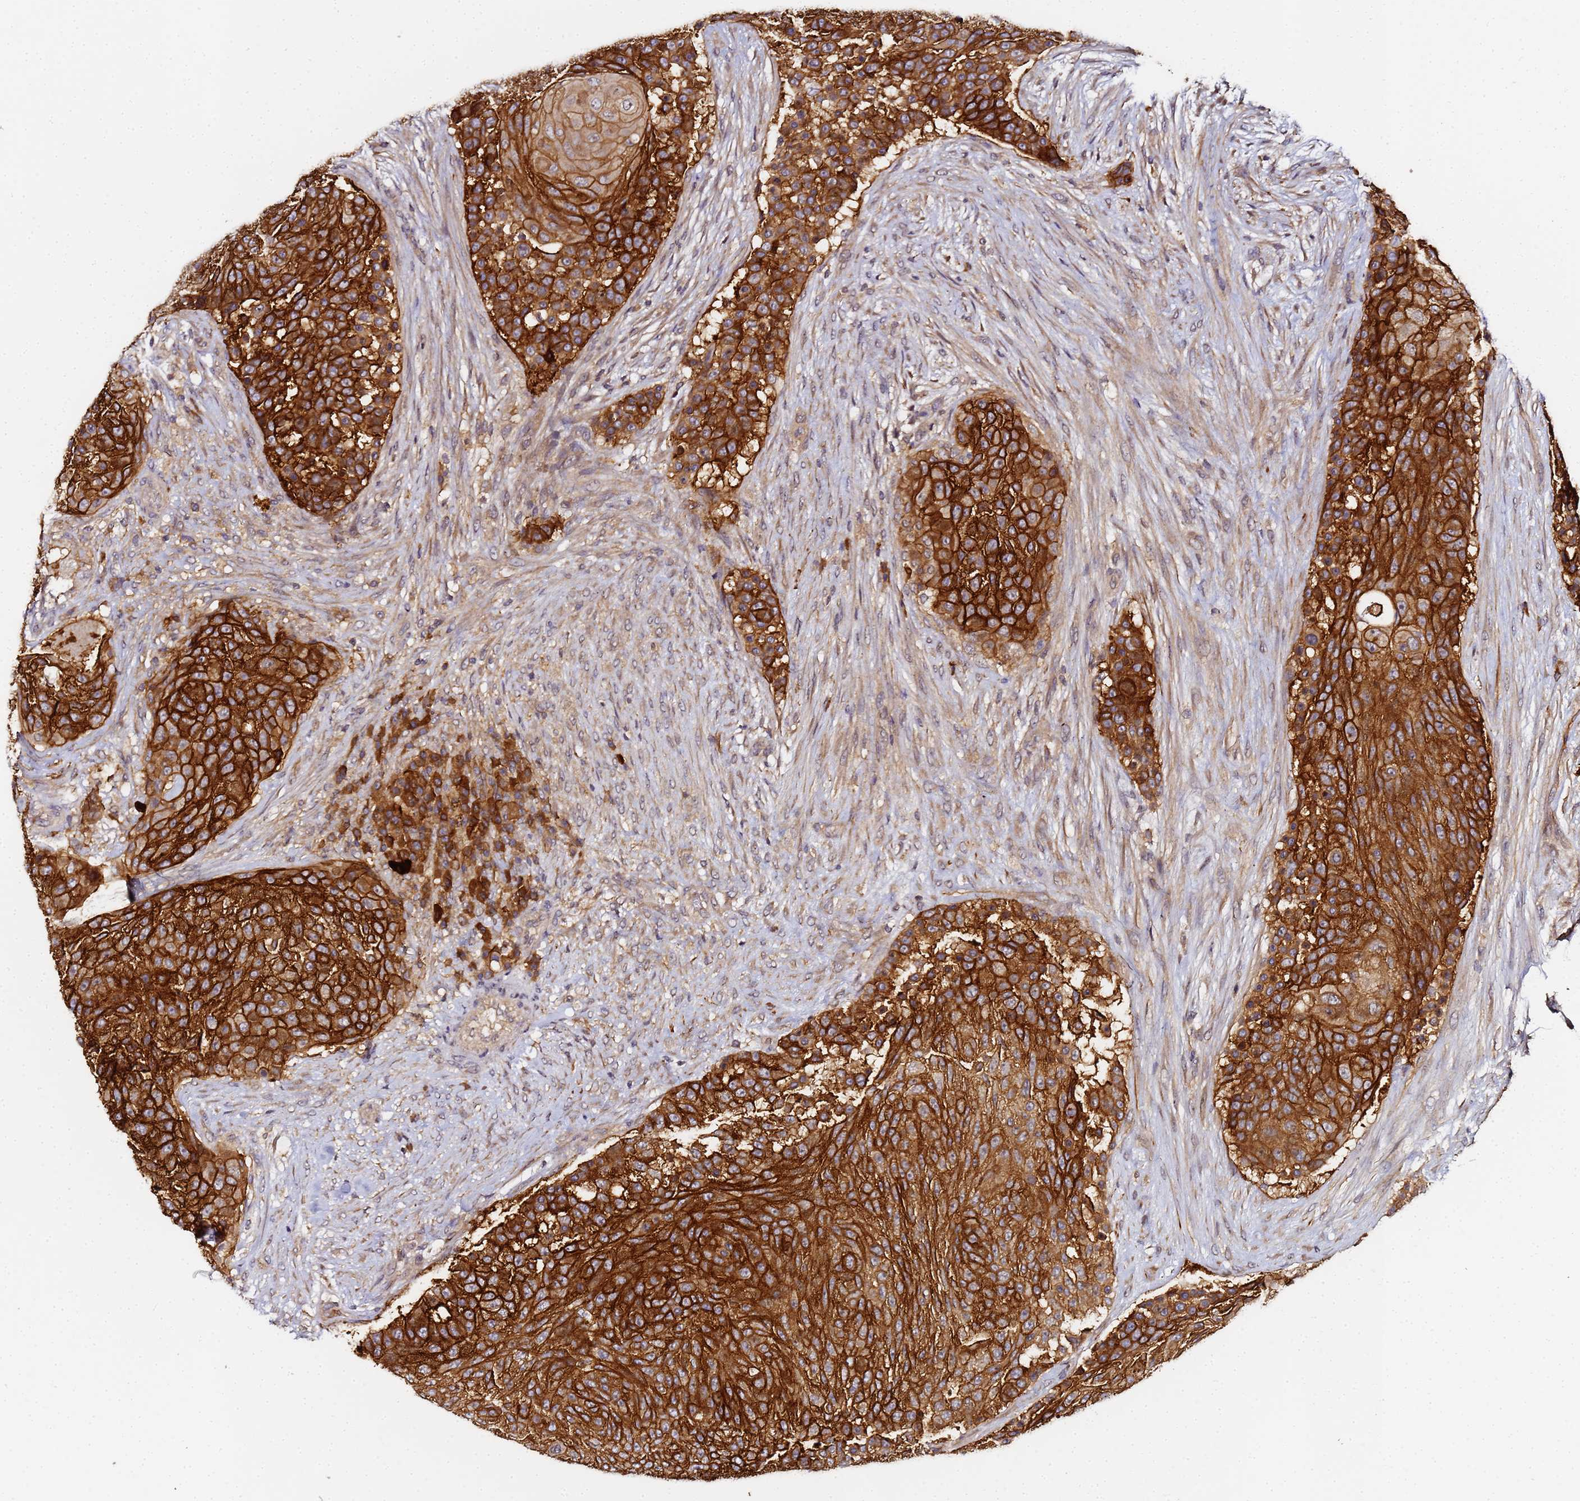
{"staining": {"intensity": "strong", "quantity": ">75%", "location": "cytoplasmic/membranous"}, "tissue": "urothelial cancer", "cell_type": "Tumor cells", "image_type": "cancer", "snomed": [{"axis": "morphology", "description": "Urothelial carcinoma, High grade"}, {"axis": "topography", "description": "Urinary bladder"}], "caption": "Immunohistochemical staining of urothelial carcinoma (high-grade) reveals high levels of strong cytoplasmic/membranous positivity in approximately >75% of tumor cells. The staining is performed using DAB (3,3'-diaminobenzidine) brown chromogen to label protein expression. The nuclei are counter-stained blue using hematoxylin.", "gene": "LRRC69", "patient": {"sex": "female", "age": 63}}